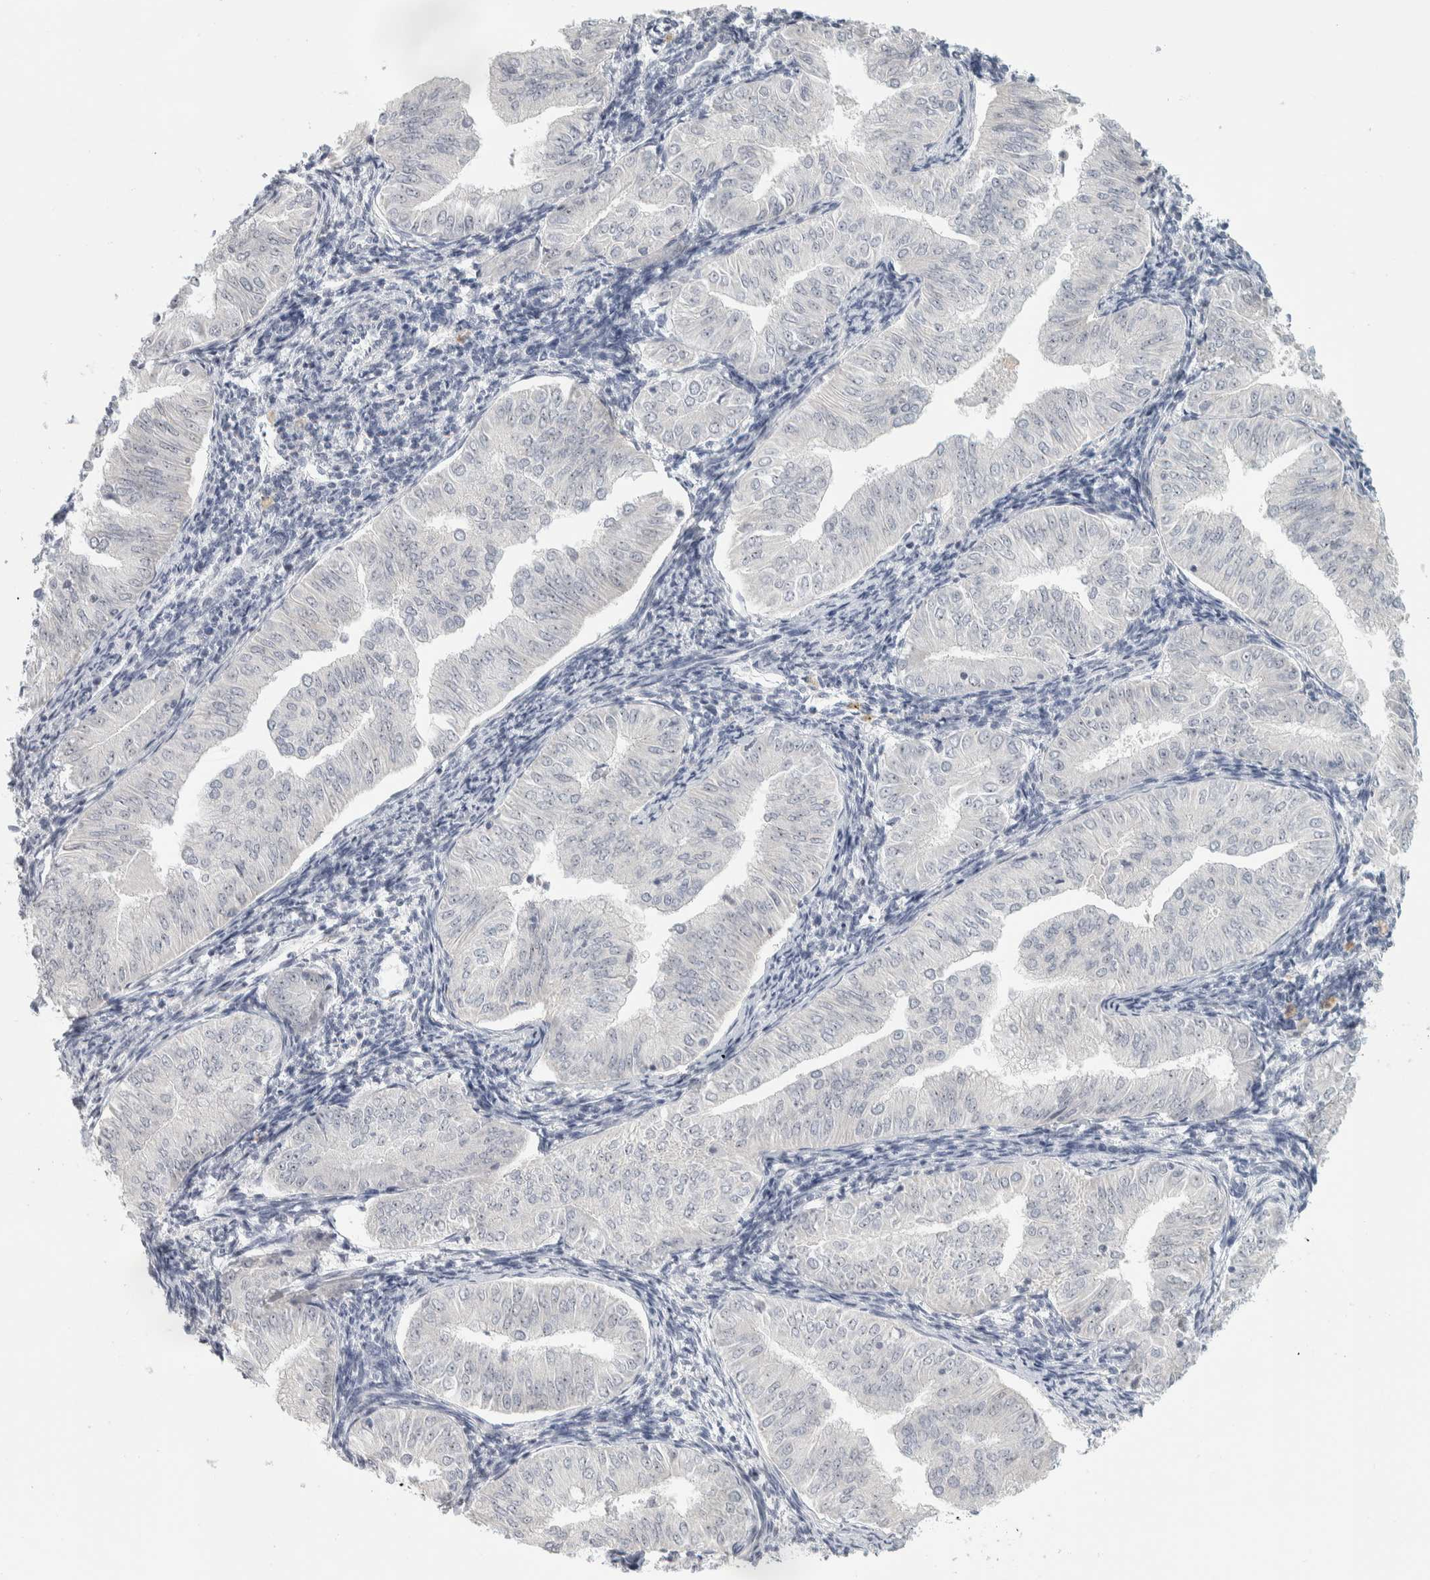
{"staining": {"intensity": "weak", "quantity": "<25%", "location": "nuclear"}, "tissue": "endometrial cancer", "cell_type": "Tumor cells", "image_type": "cancer", "snomed": [{"axis": "morphology", "description": "Normal tissue, NOS"}, {"axis": "morphology", "description": "Adenocarcinoma, NOS"}, {"axis": "topography", "description": "Endometrium"}], "caption": "Immunohistochemistry (IHC) photomicrograph of neoplastic tissue: adenocarcinoma (endometrial) stained with DAB (3,3'-diaminobenzidine) reveals no significant protein expression in tumor cells. The staining is performed using DAB (3,3'-diaminobenzidine) brown chromogen with nuclei counter-stained in using hematoxylin.", "gene": "DCXR", "patient": {"sex": "female", "age": 53}}